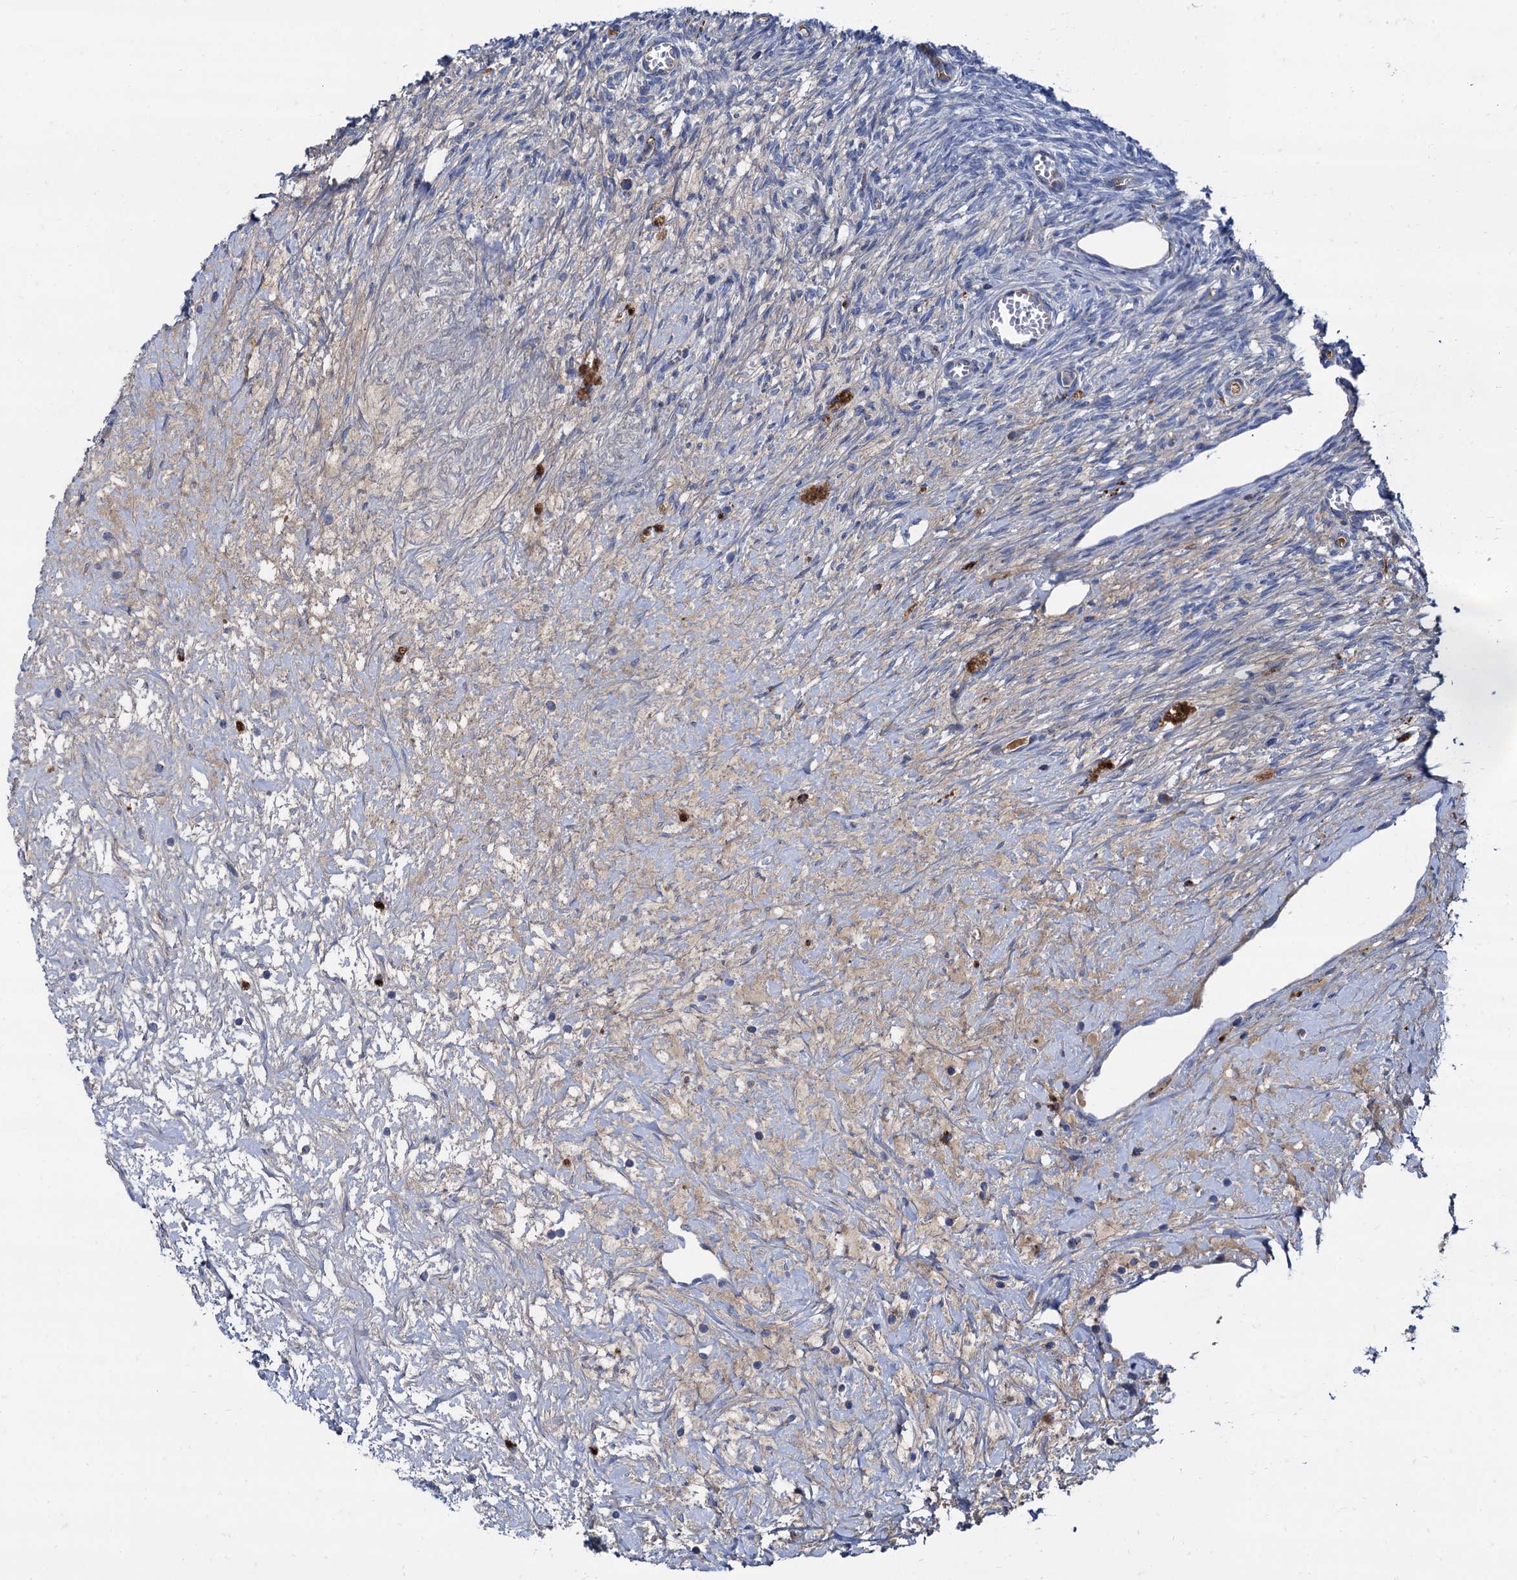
{"staining": {"intensity": "negative", "quantity": "none", "location": "none"}, "tissue": "ovary", "cell_type": "Ovarian stroma cells", "image_type": "normal", "snomed": [{"axis": "morphology", "description": "Normal tissue, NOS"}, {"axis": "topography", "description": "Ovary"}], "caption": "Immunohistochemistry histopathology image of benign human ovary stained for a protein (brown), which displays no positivity in ovarian stroma cells.", "gene": "APOD", "patient": {"sex": "female", "age": 44}}